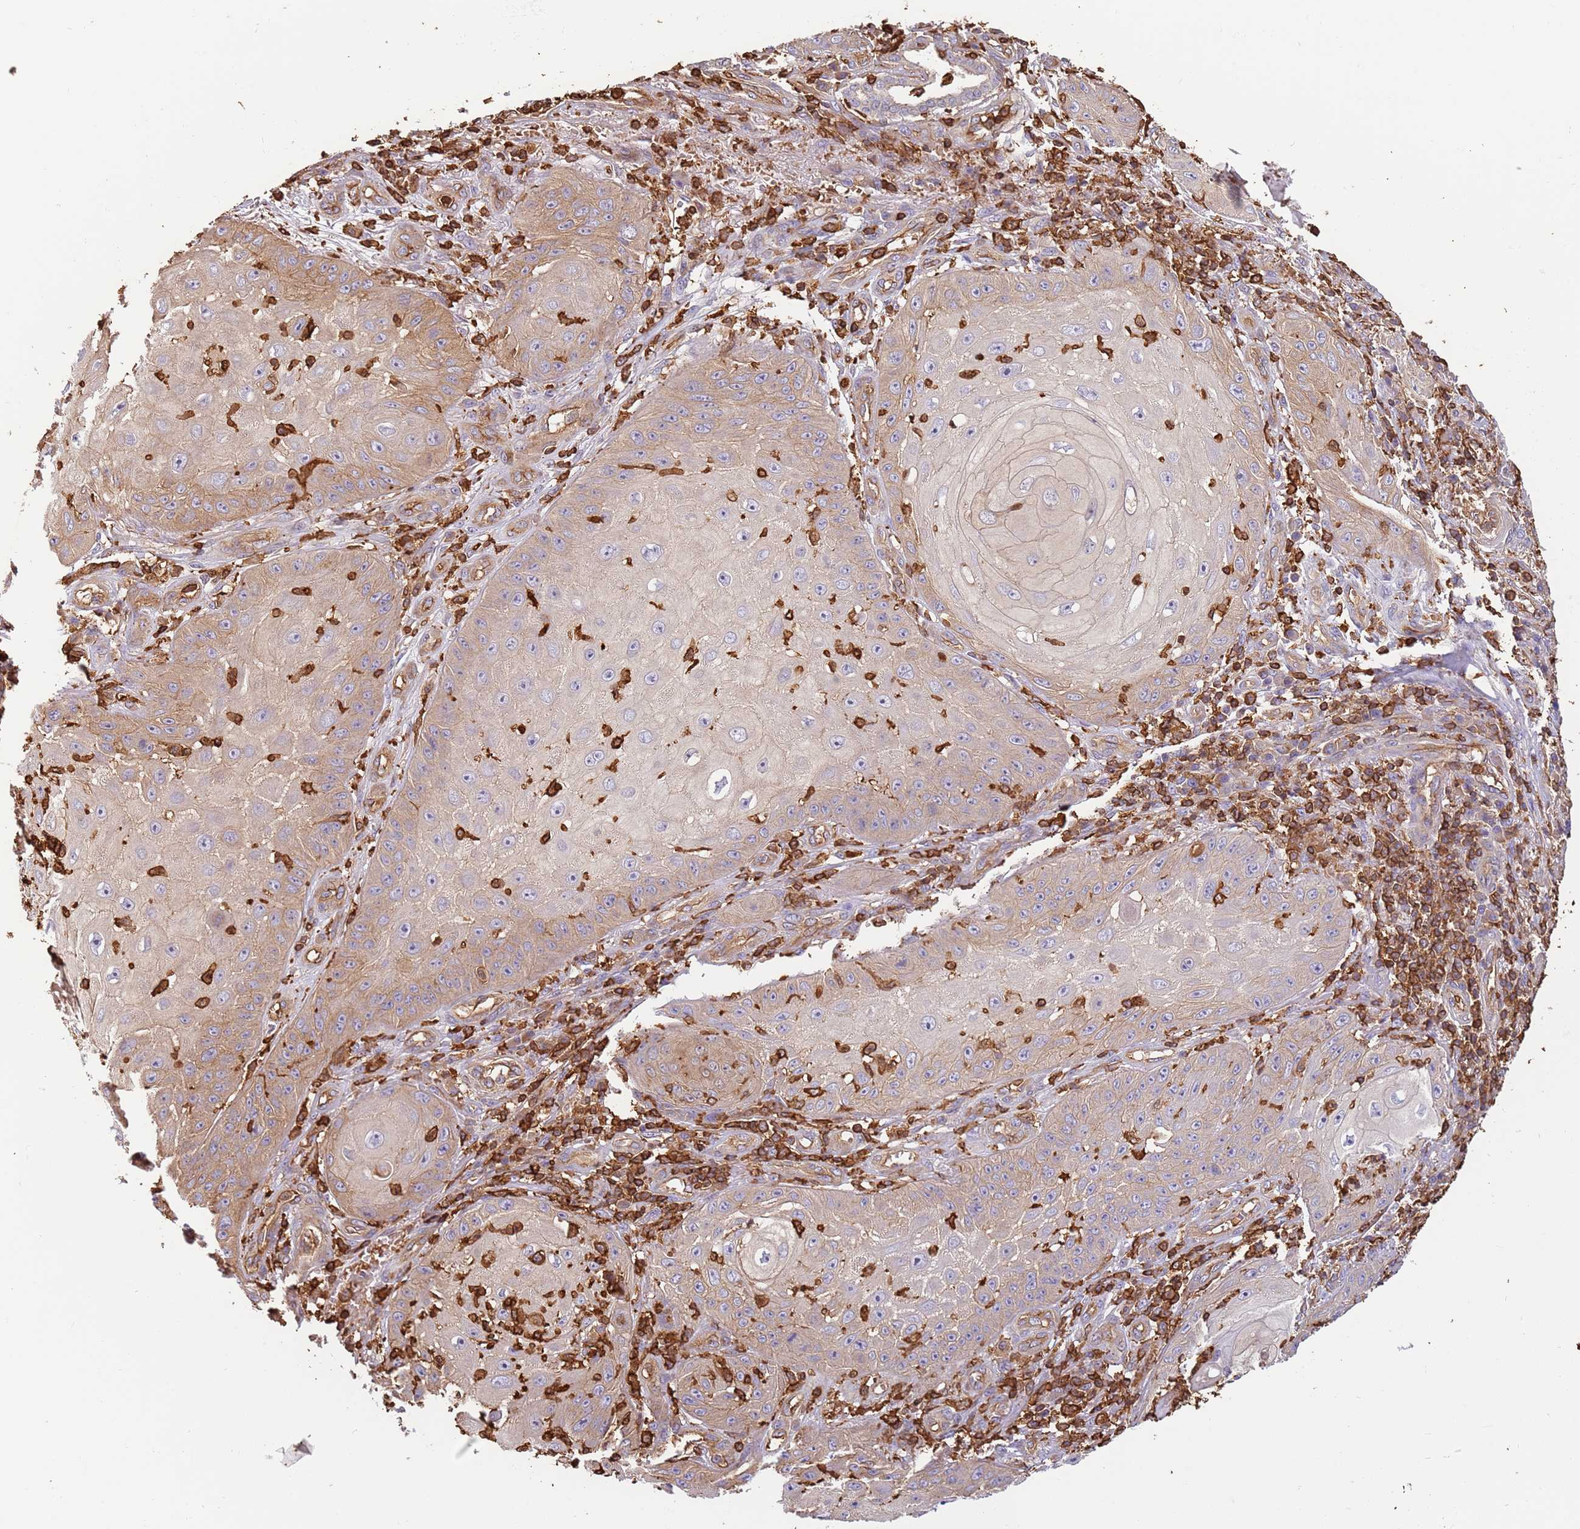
{"staining": {"intensity": "weak", "quantity": "25%-75%", "location": "cytoplasmic/membranous"}, "tissue": "skin cancer", "cell_type": "Tumor cells", "image_type": "cancer", "snomed": [{"axis": "morphology", "description": "Squamous cell carcinoma, NOS"}, {"axis": "topography", "description": "Skin"}], "caption": "Human skin cancer (squamous cell carcinoma) stained with a protein marker demonstrates weak staining in tumor cells.", "gene": "OR6P1", "patient": {"sex": "male", "age": 70}}